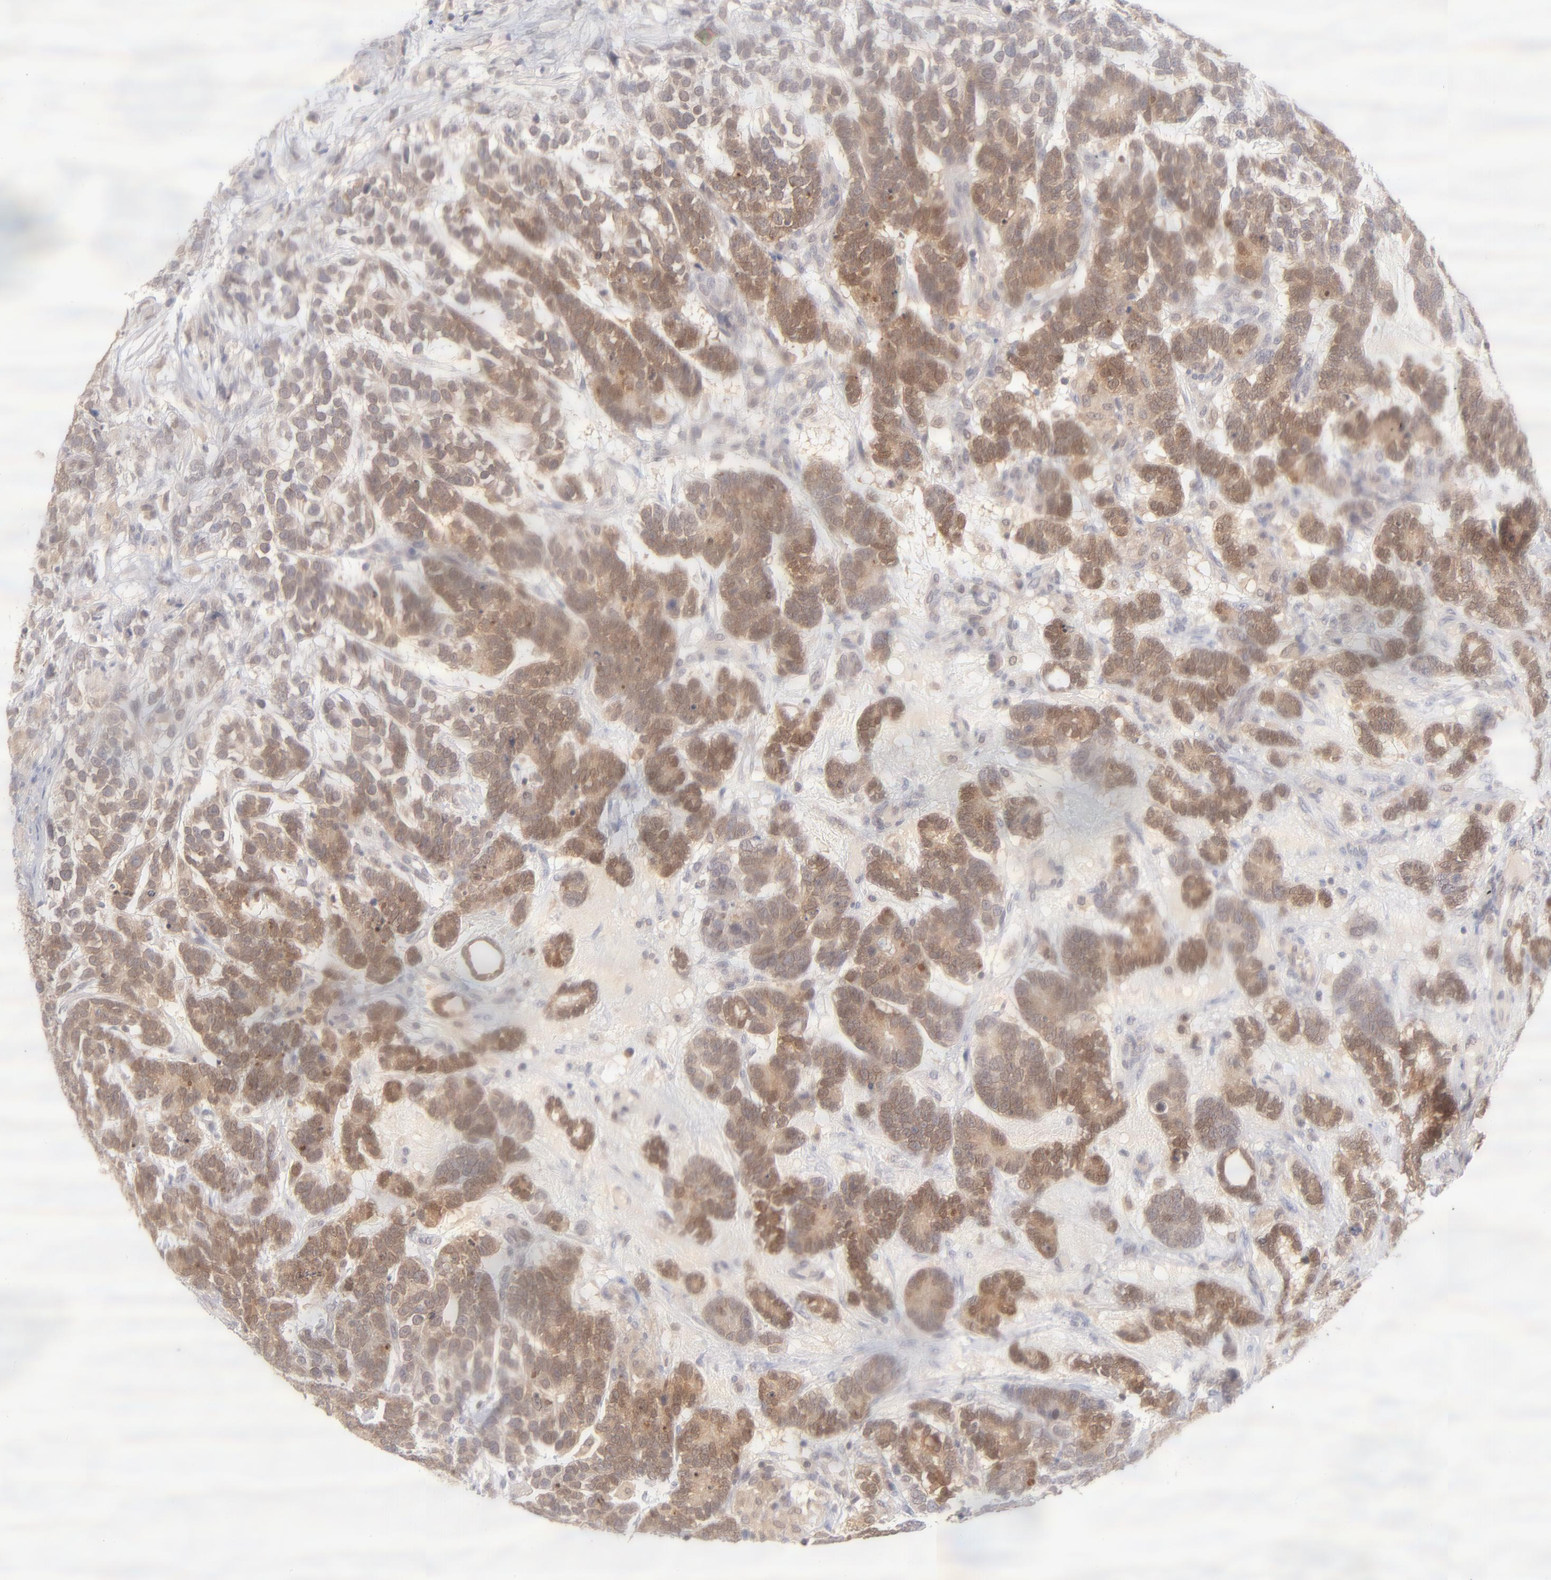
{"staining": {"intensity": "moderate", "quantity": ">75%", "location": "cytoplasmic/membranous,nuclear"}, "tissue": "testis cancer", "cell_type": "Tumor cells", "image_type": "cancer", "snomed": [{"axis": "morphology", "description": "Carcinoma, Embryonal, NOS"}, {"axis": "topography", "description": "Testis"}], "caption": "Immunohistochemistry histopathology image of human testis cancer stained for a protein (brown), which demonstrates medium levels of moderate cytoplasmic/membranous and nuclear expression in about >75% of tumor cells.", "gene": "CASP6", "patient": {"sex": "male", "age": 26}}